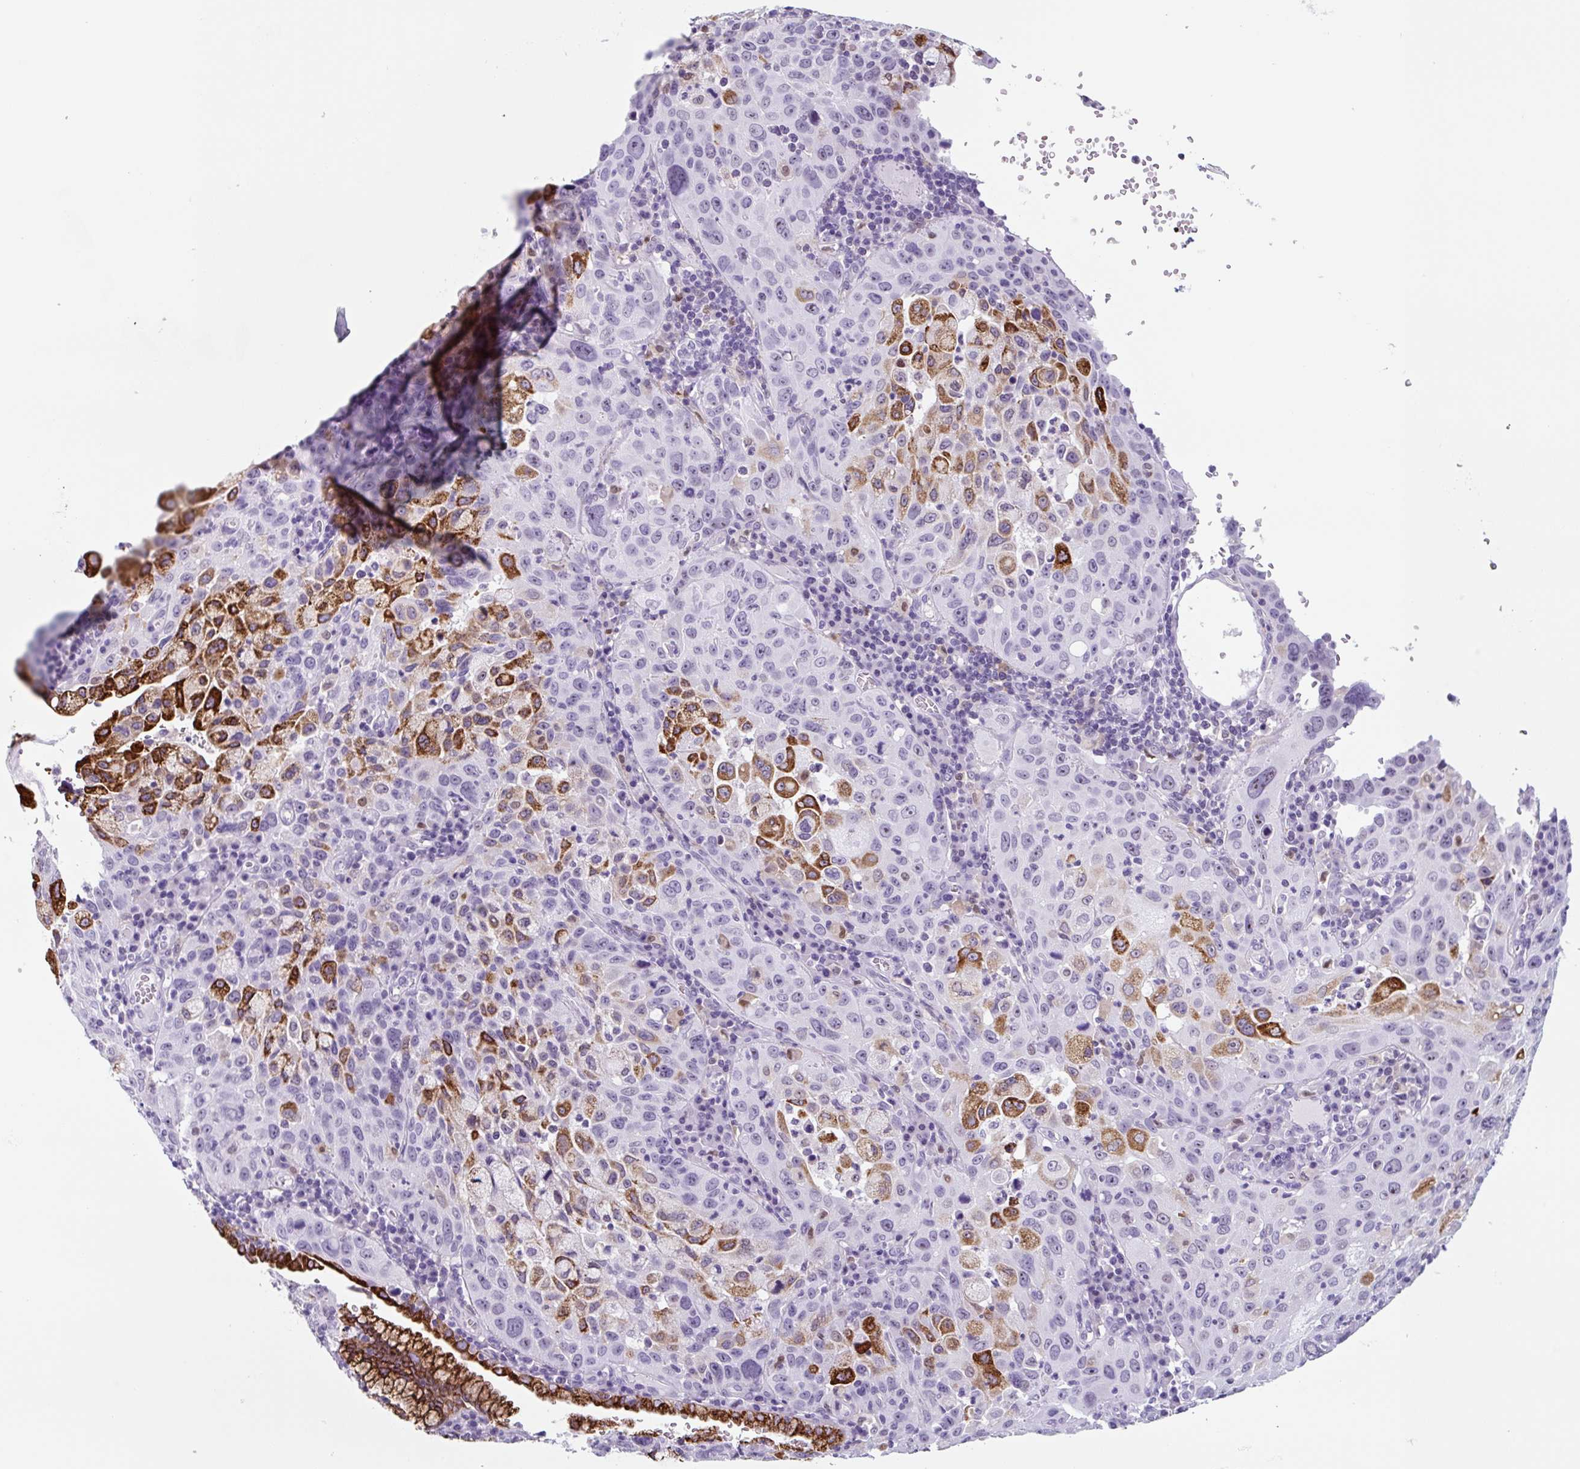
{"staining": {"intensity": "strong", "quantity": "25%-75%", "location": "cytoplasmic/membranous"}, "tissue": "cervical cancer", "cell_type": "Tumor cells", "image_type": "cancer", "snomed": [{"axis": "morphology", "description": "Squamous cell carcinoma, NOS"}, {"axis": "topography", "description": "Cervix"}], "caption": "High-power microscopy captured an immunohistochemistry (IHC) photomicrograph of cervical cancer, revealing strong cytoplasmic/membranous positivity in approximately 25%-75% of tumor cells.", "gene": "TNFRSF8", "patient": {"sex": "female", "age": 42}}